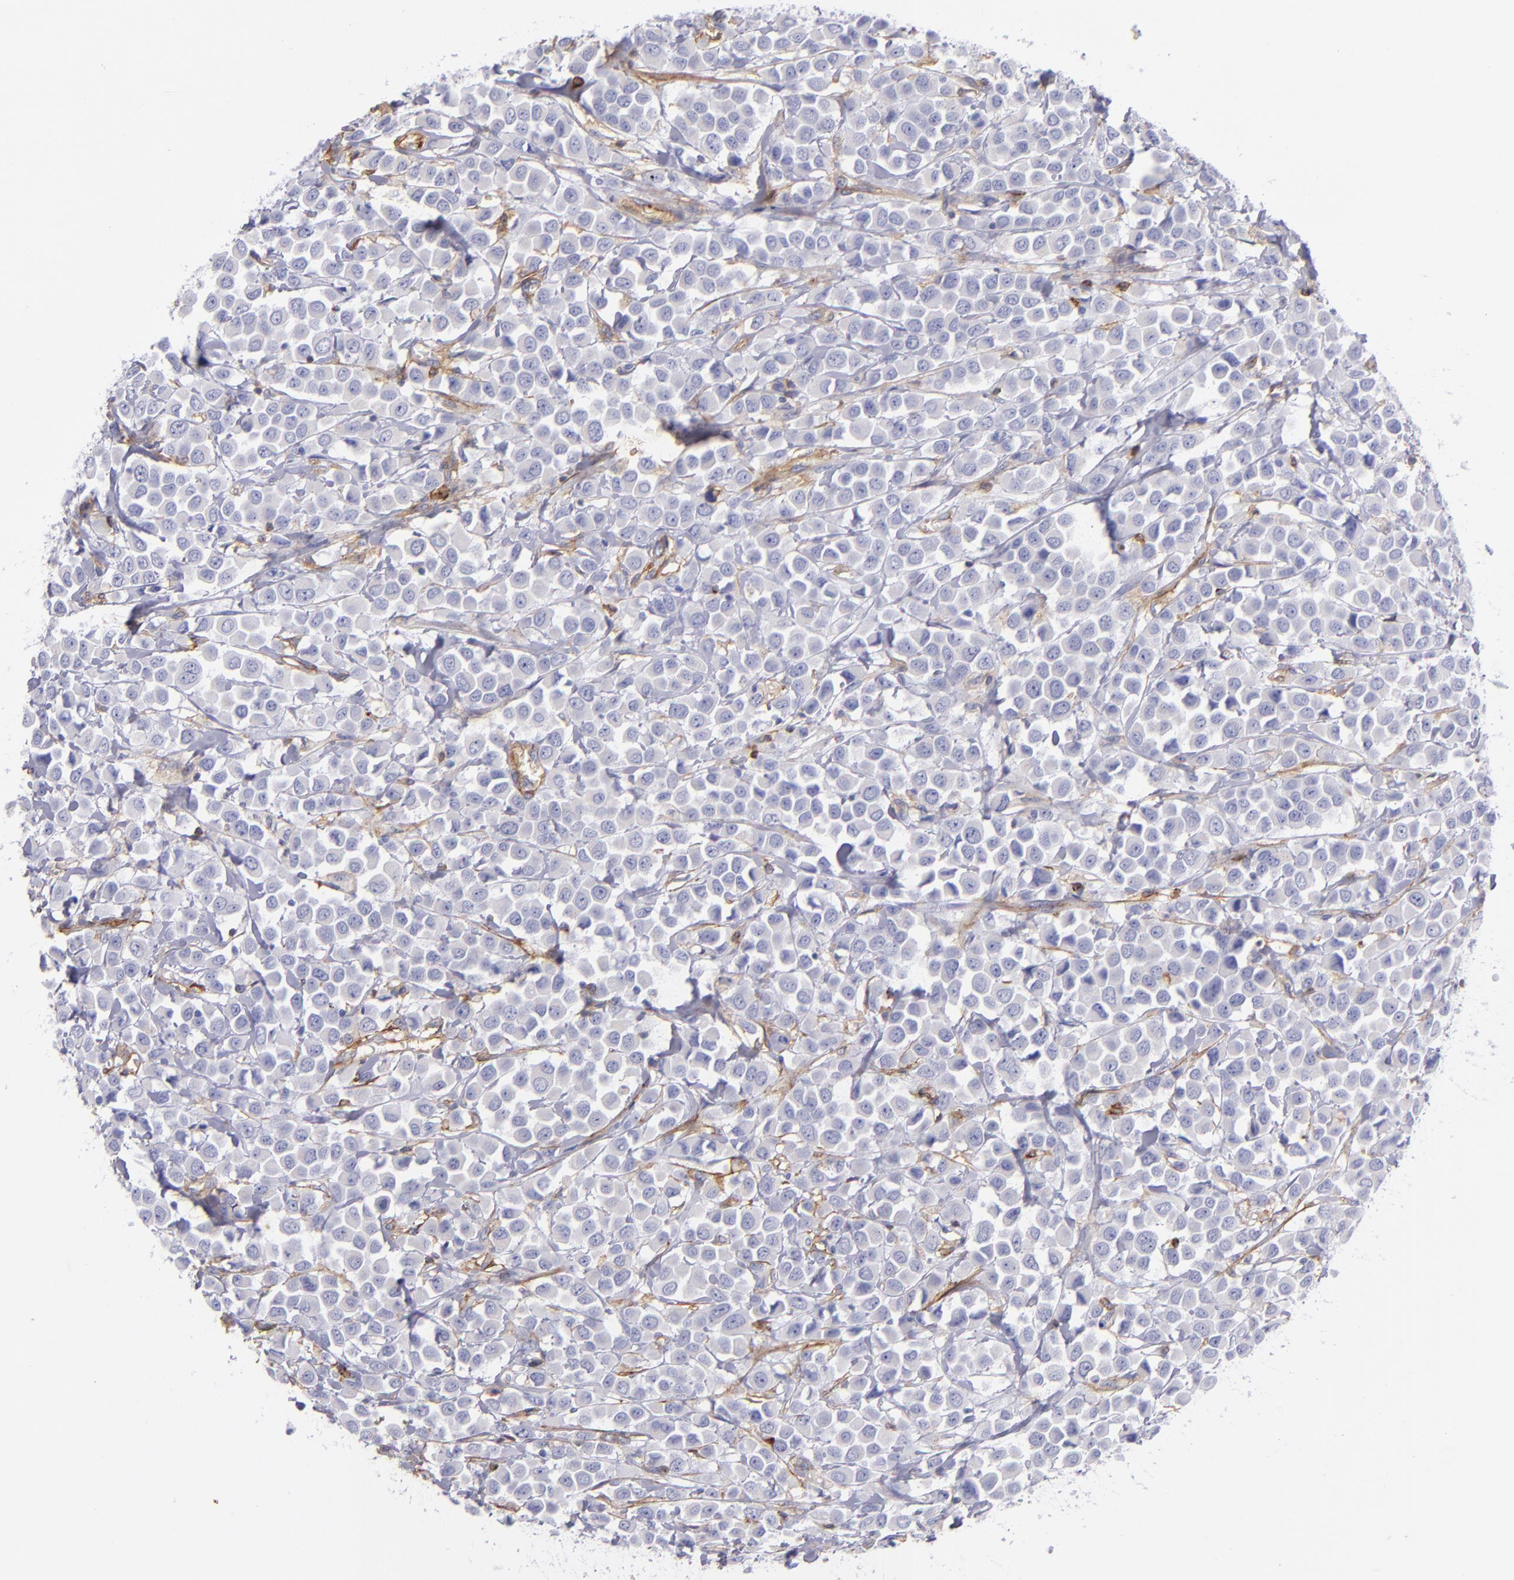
{"staining": {"intensity": "negative", "quantity": "none", "location": "none"}, "tissue": "breast cancer", "cell_type": "Tumor cells", "image_type": "cancer", "snomed": [{"axis": "morphology", "description": "Duct carcinoma"}, {"axis": "topography", "description": "Breast"}], "caption": "DAB immunohistochemical staining of breast intraductal carcinoma displays no significant positivity in tumor cells. The staining is performed using DAB (3,3'-diaminobenzidine) brown chromogen with nuclei counter-stained in using hematoxylin.", "gene": "ENTPD1", "patient": {"sex": "female", "age": 61}}